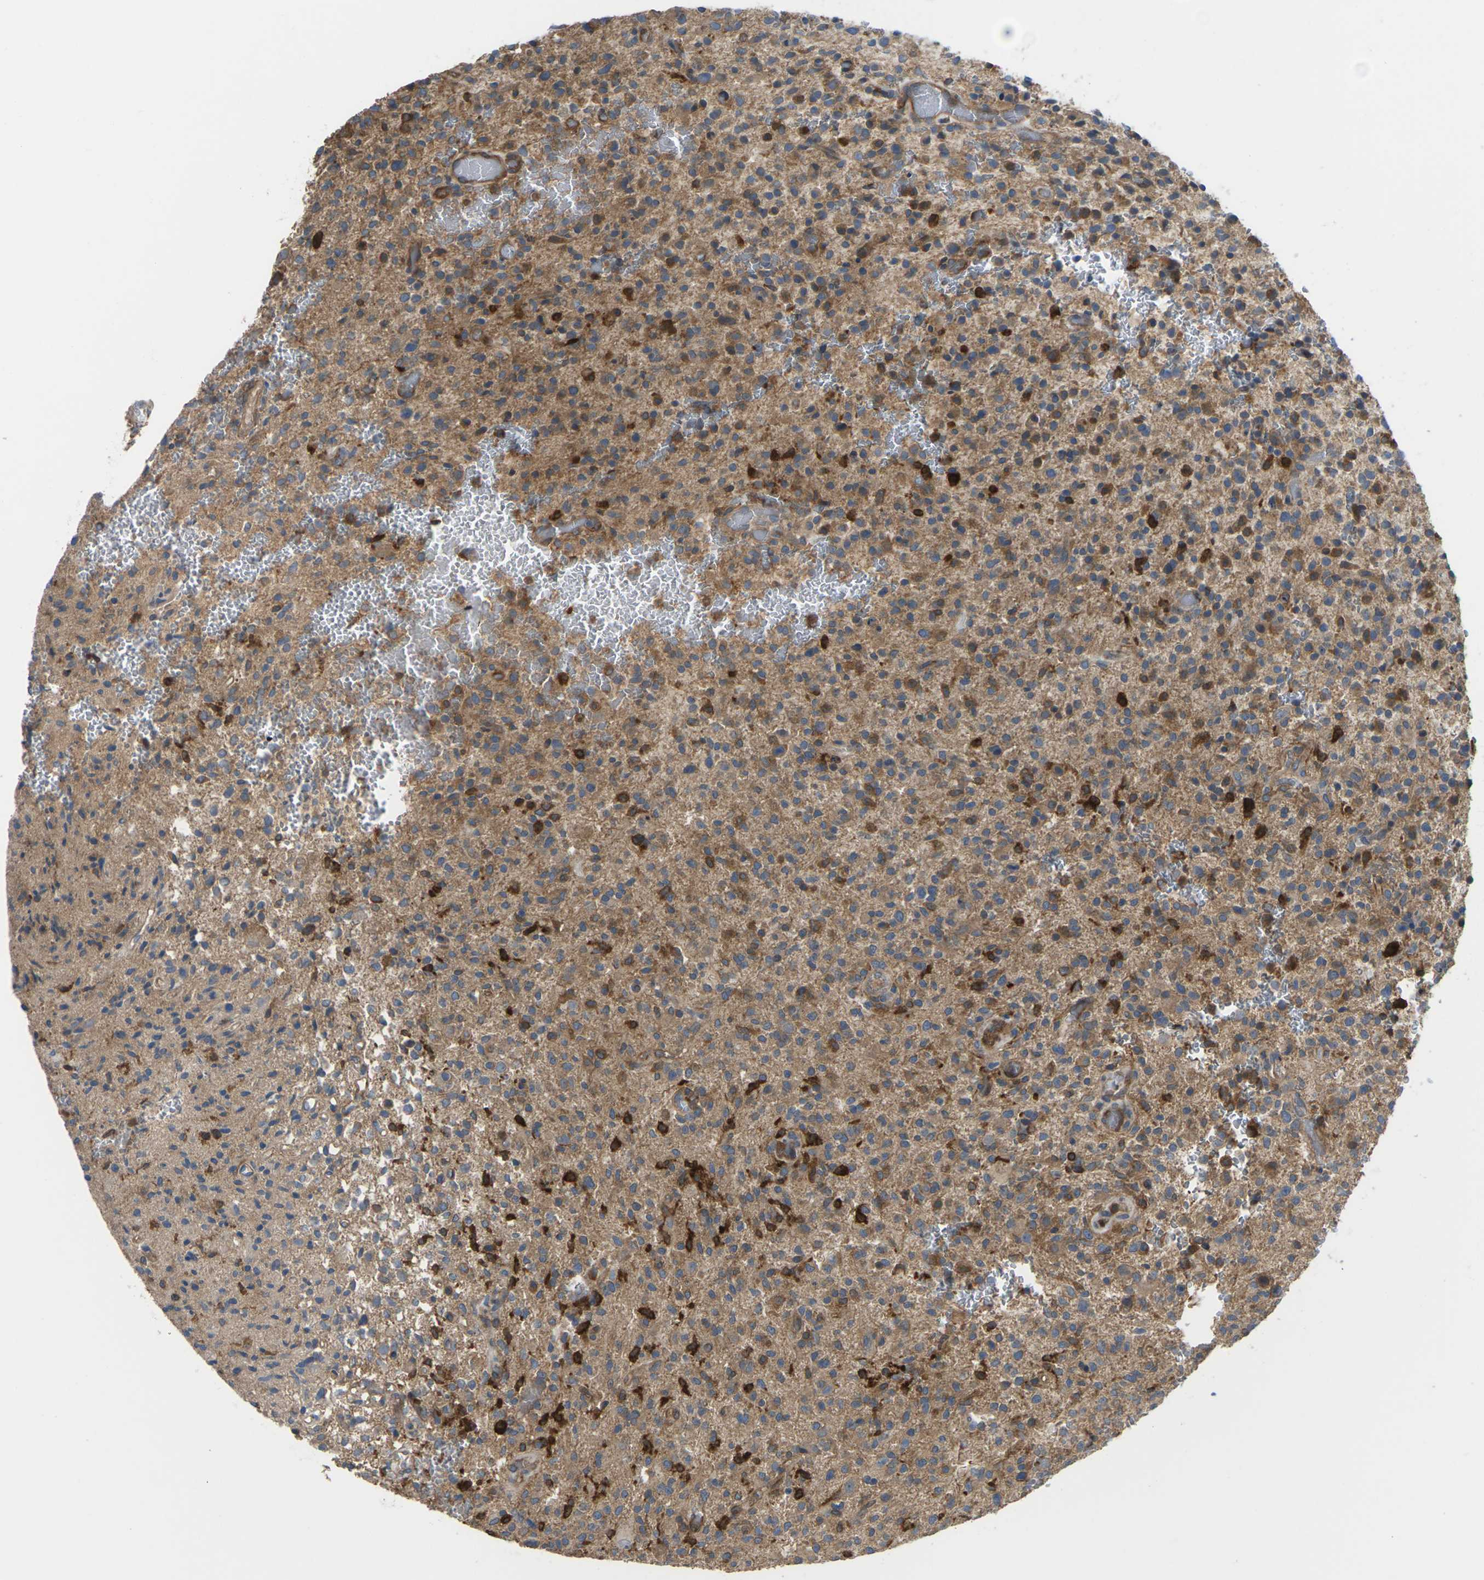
{"staining": {"intensity": "strong", "quantity": "25%-75%", "location": "cytoplasmic/membranous"}, "tissue": "glioma", "cell_type": "Tumor cells", "image_type": "cancer", "snomed": [{"axis": "morphology", "description": "Glioma, malignant, High grade"}, {"axis": "topography", "description": "Brain"}], "caption": "IHC histopathology image of neoplastic tissue: malignant high-grade glioma stained using immunohistochemistry displays high levels of strong protein expression localized specifically in the cytoplasmic/membranous of tumor cells, appearing as a cytoplasmic/membranous brown color.", "gene": "TIAM1", "patient": {"sex": "male", "age": 71}}